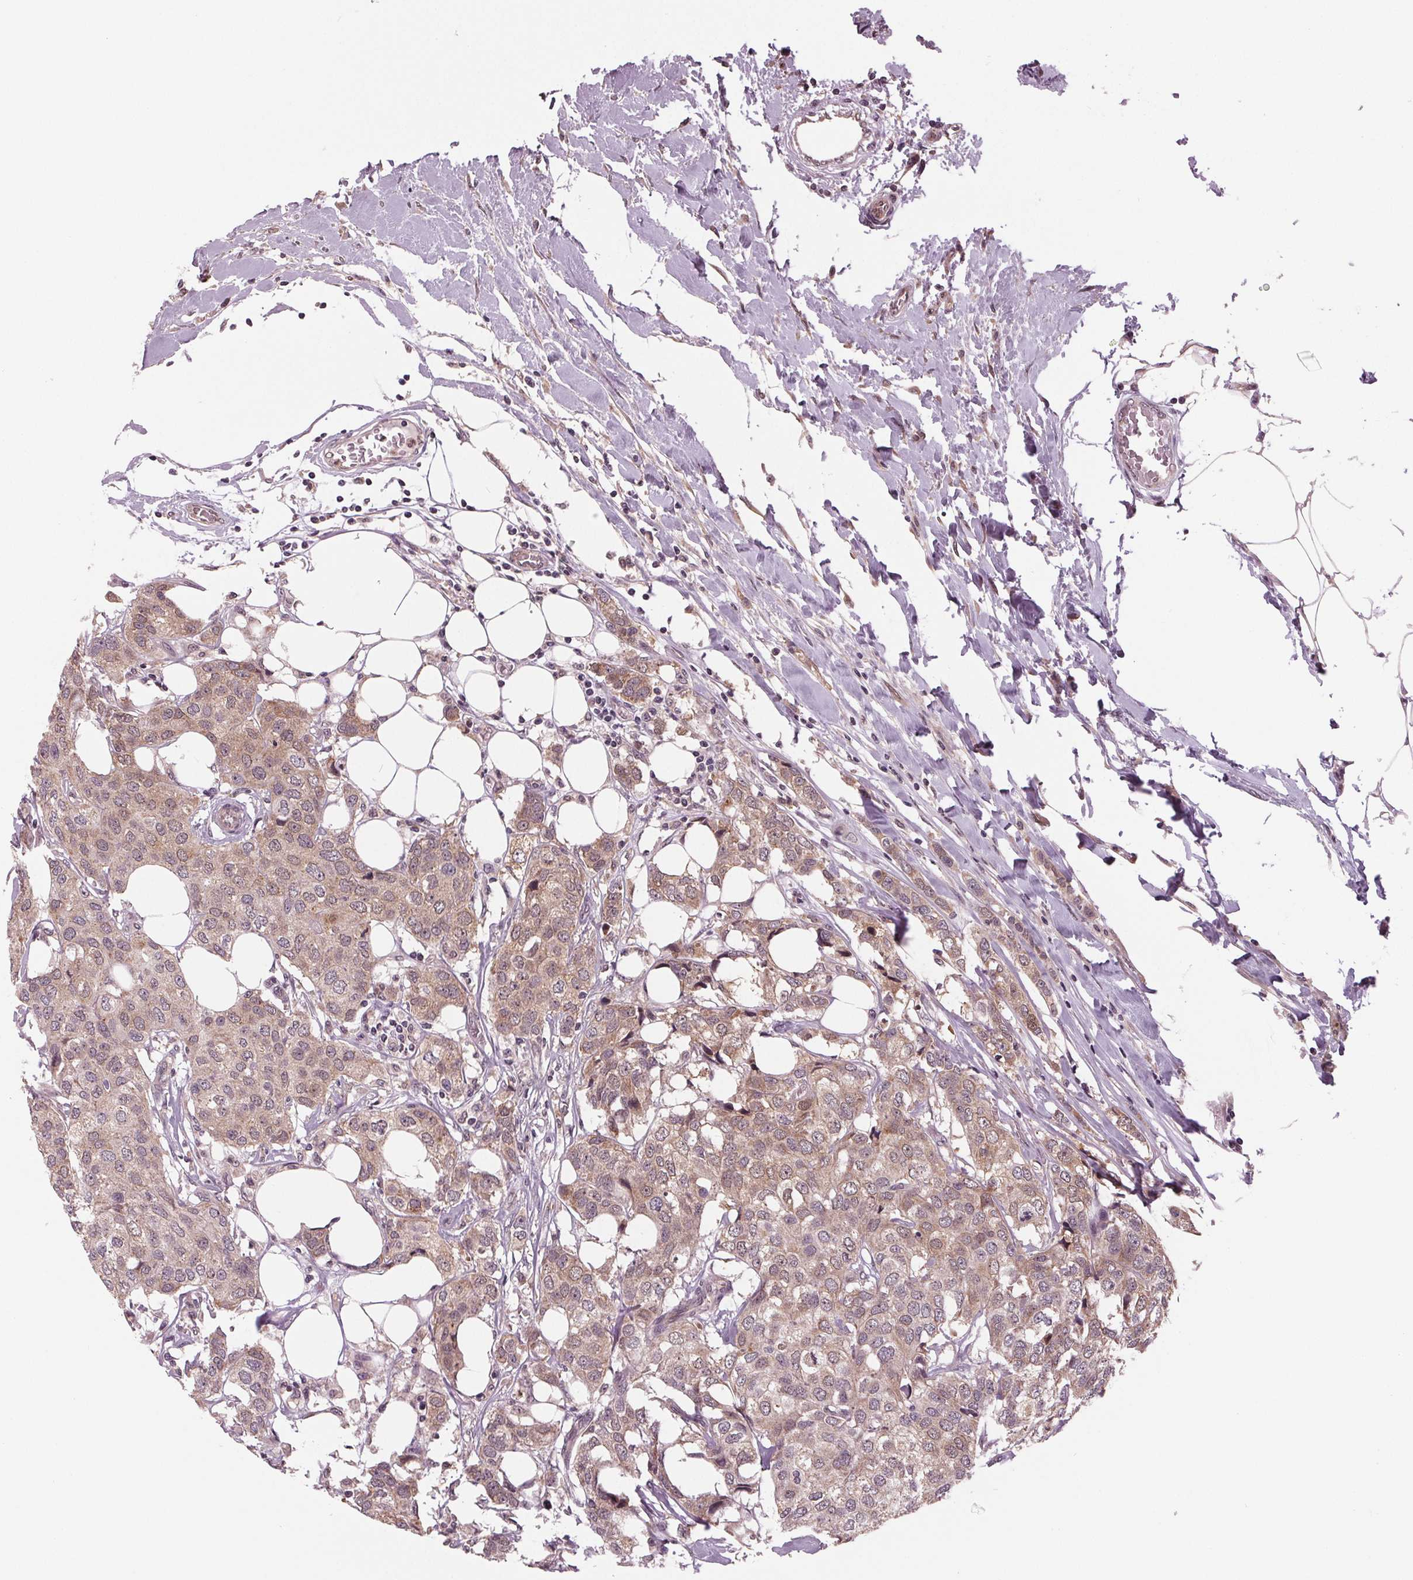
{"staining": {"intensity": "weak", "quantity": "25%-75%", "location": "cytoplasmic/membranous,nuclear"}, "tissue": "breast cancer", "cell_type": "Tumor cells", "image_type": "cancer", "snomed": [{"axis": "morphology", "description": "Duct carcinoma"}, {"axis": "topography", "description": "Breast"}], "caption": "Tumor cells display low levels of weak cytoplasmic/membranous and nuclear positivity in approximately 25%-75% of cells in human breast cancer.", "gene": "STAT3", "patient": {"sex": "female", "age": 80}}